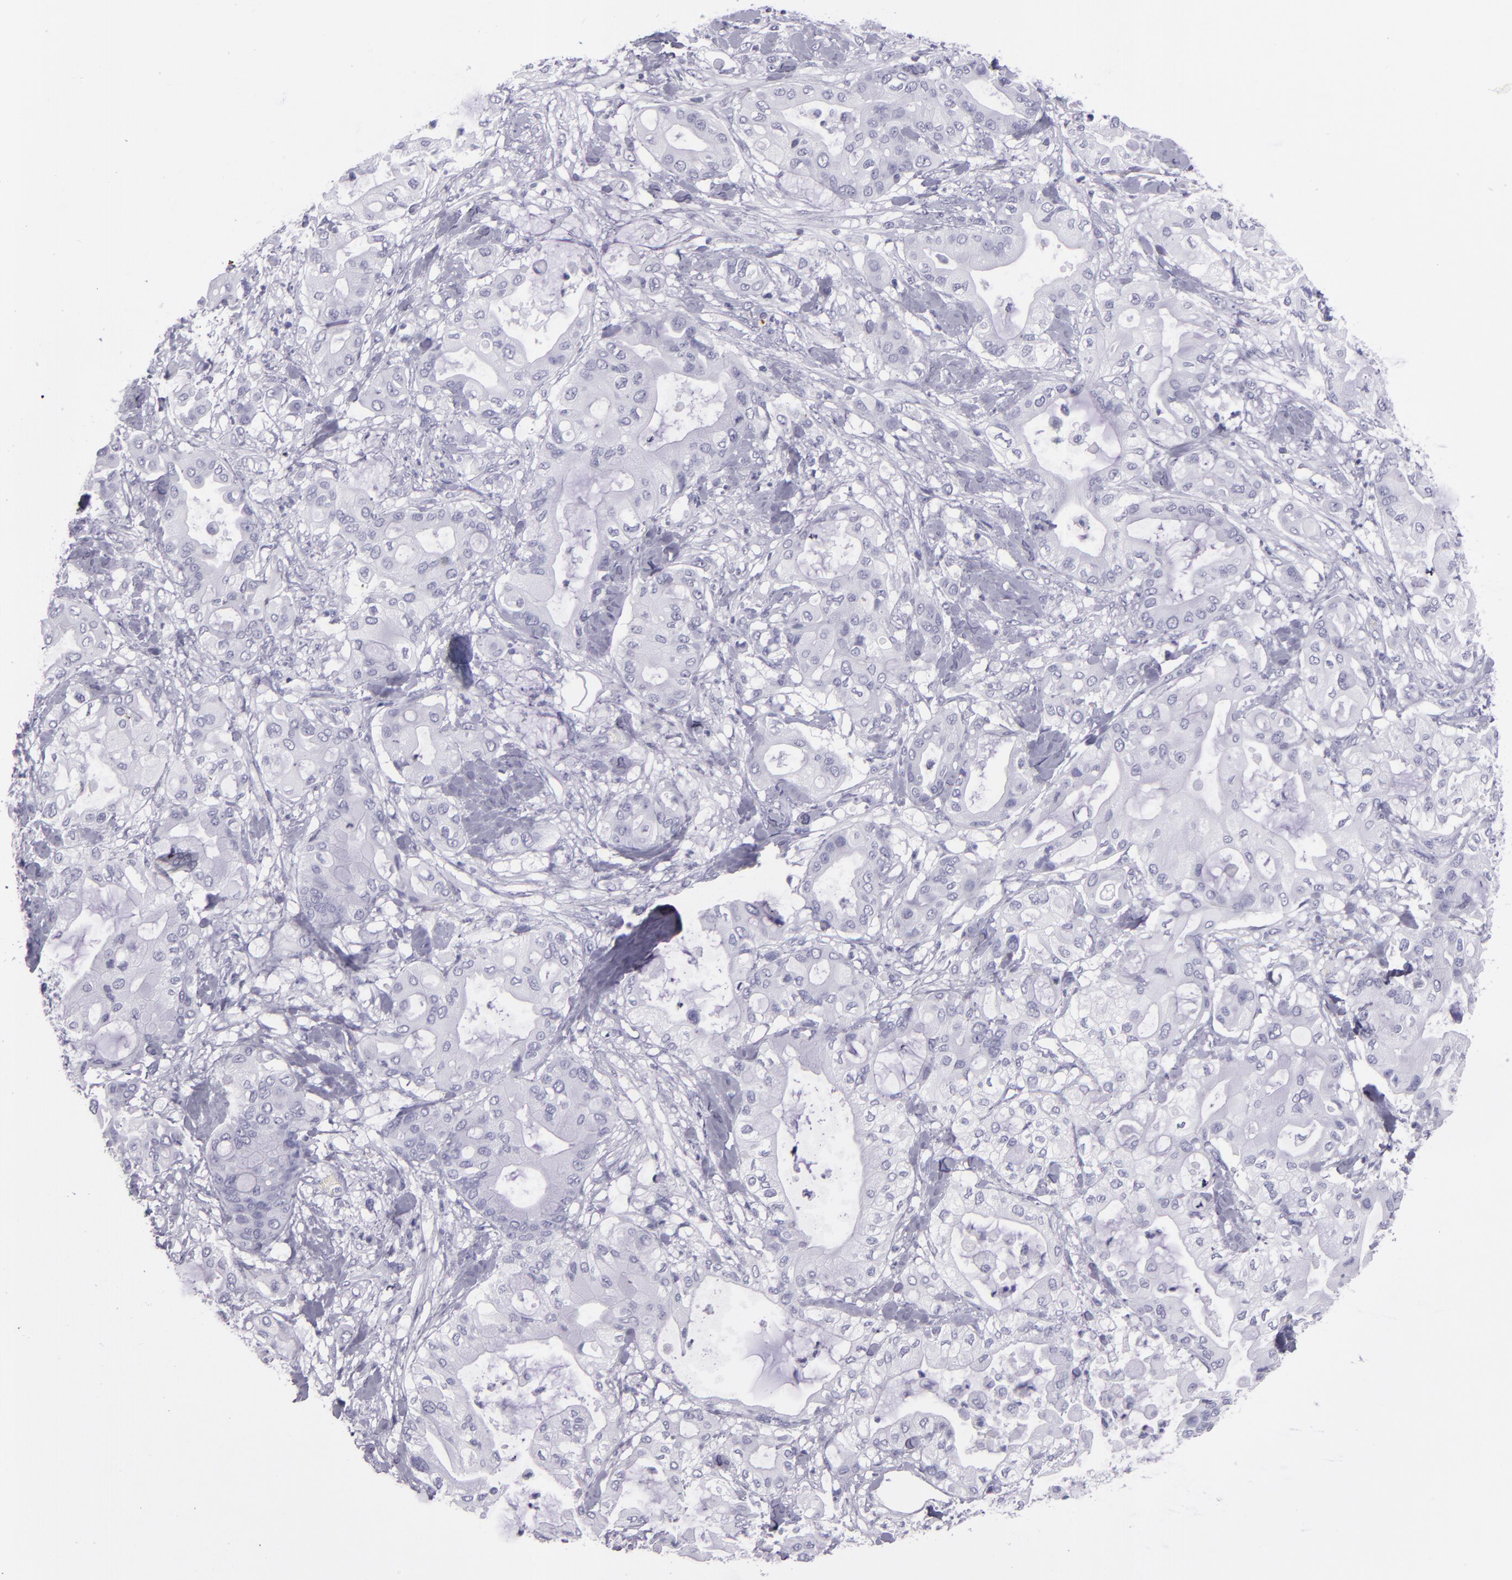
{"staining": {"intensity": "negative", "quantity": "none", "location": "none"}, "tissue": "pancreatic cancer", "cell_type": "Tumor cells", "image_type": "cancer", "snomed": [{"axis": "morphology", "description": "Adenocarcinoma, NOS"}, {"axis": "morphology", "description": "Adenocarcinoma, metastatic, NOS"}, {"axis": "topography", "description": "Lymph node"}, {"axis": "topography", "description": "Pancreas"}, {"axis": "topography", "description": "Duodenum"}], "caption": "High power microscopy image of an IHC image of pancreatic metastatic adenocarcinoma, revealing no significant expression in tumor cells.", "gene": "CR2", "patient": {"sex": "female", "age": 64}}